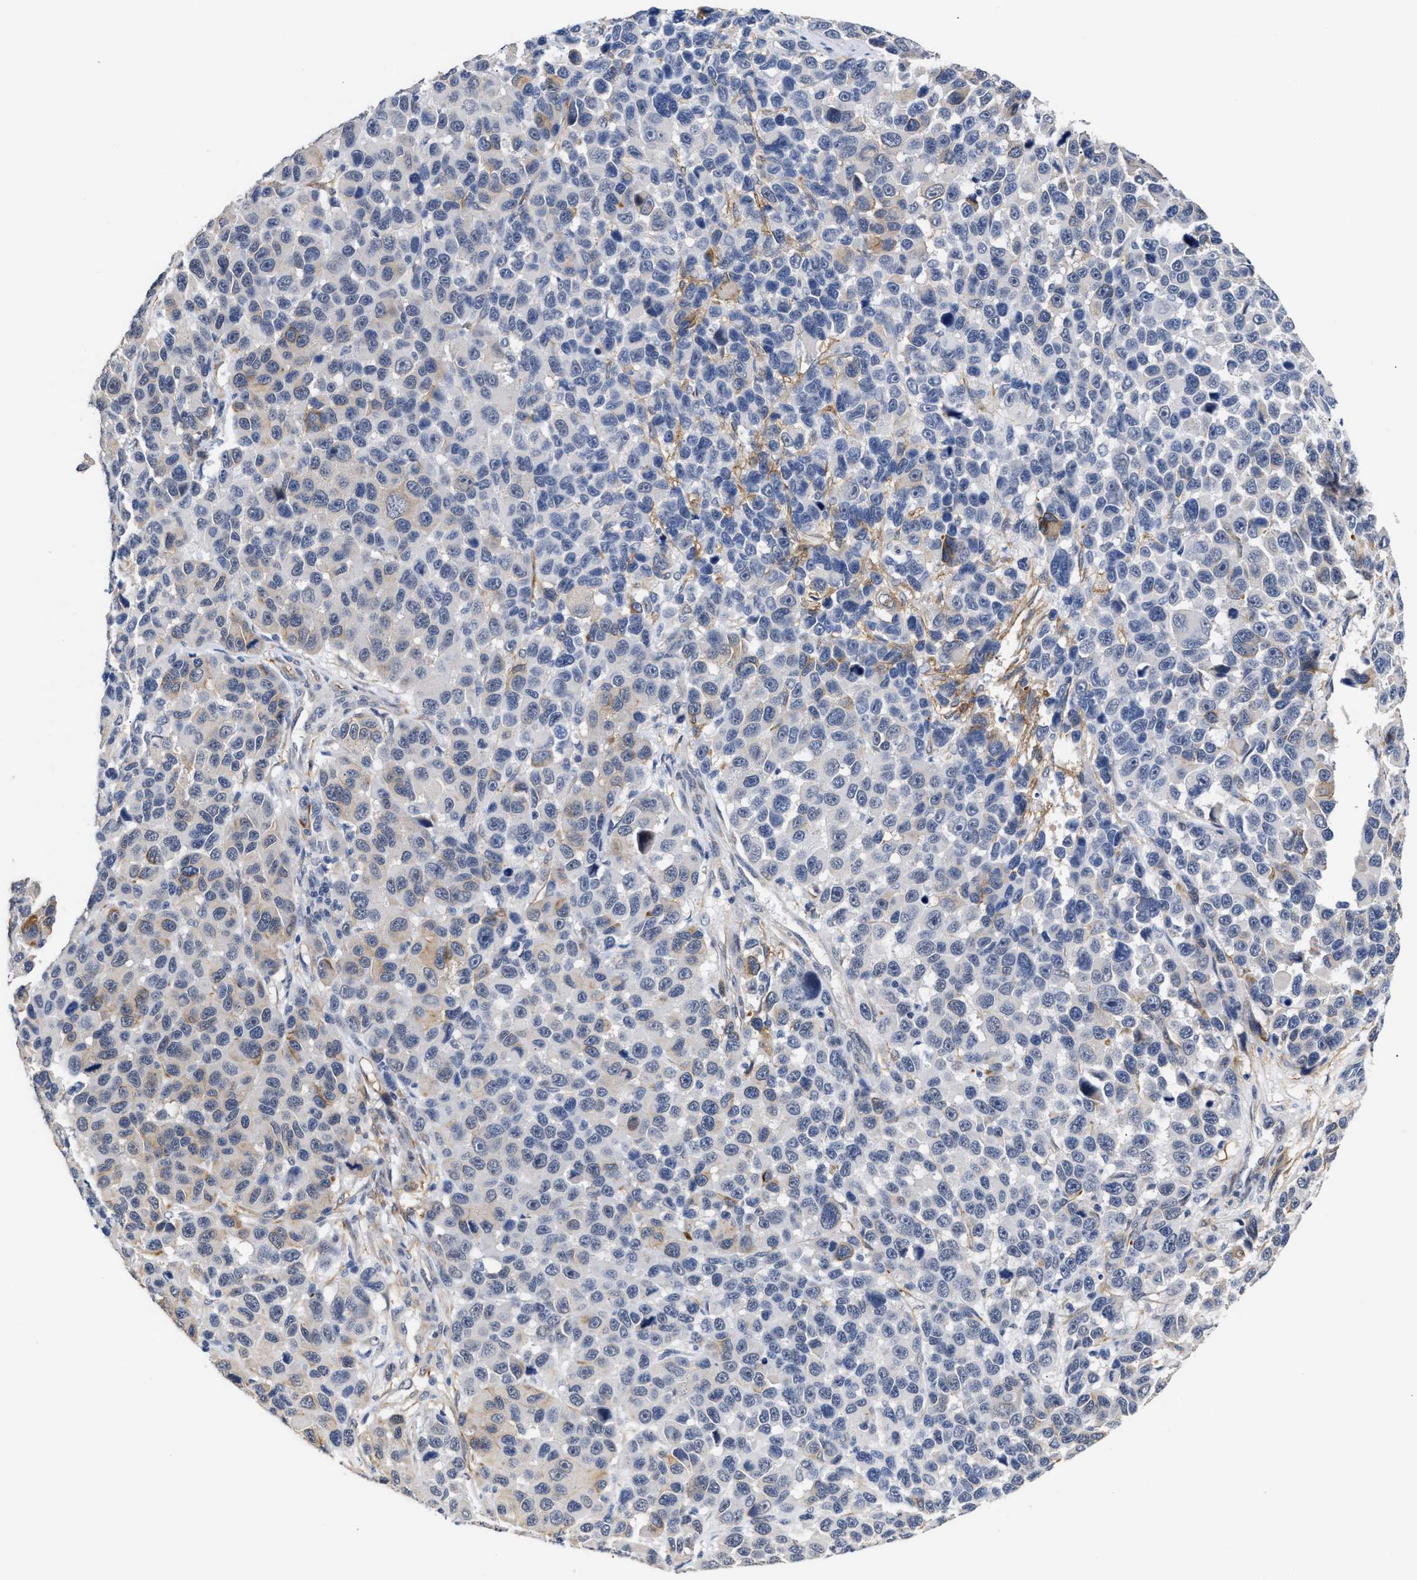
{"staining": {"intensity": "negative", "quantity": "none", "location": "none"}, "tissue": "melanoma", "cell_type": "Tumor cells", "image_type": "cancer", "snomed": [{"axis": "morphology", "description": "Malignant melanoma, NOS"}, {"axis": "topography", "description": "Skin"}], "caption": "Immunohistochemical staining of melanoma shows no significant expression in tumor cells.", "gene": "AHNAK2", "patient": {"sex": "male", "age": 53}}